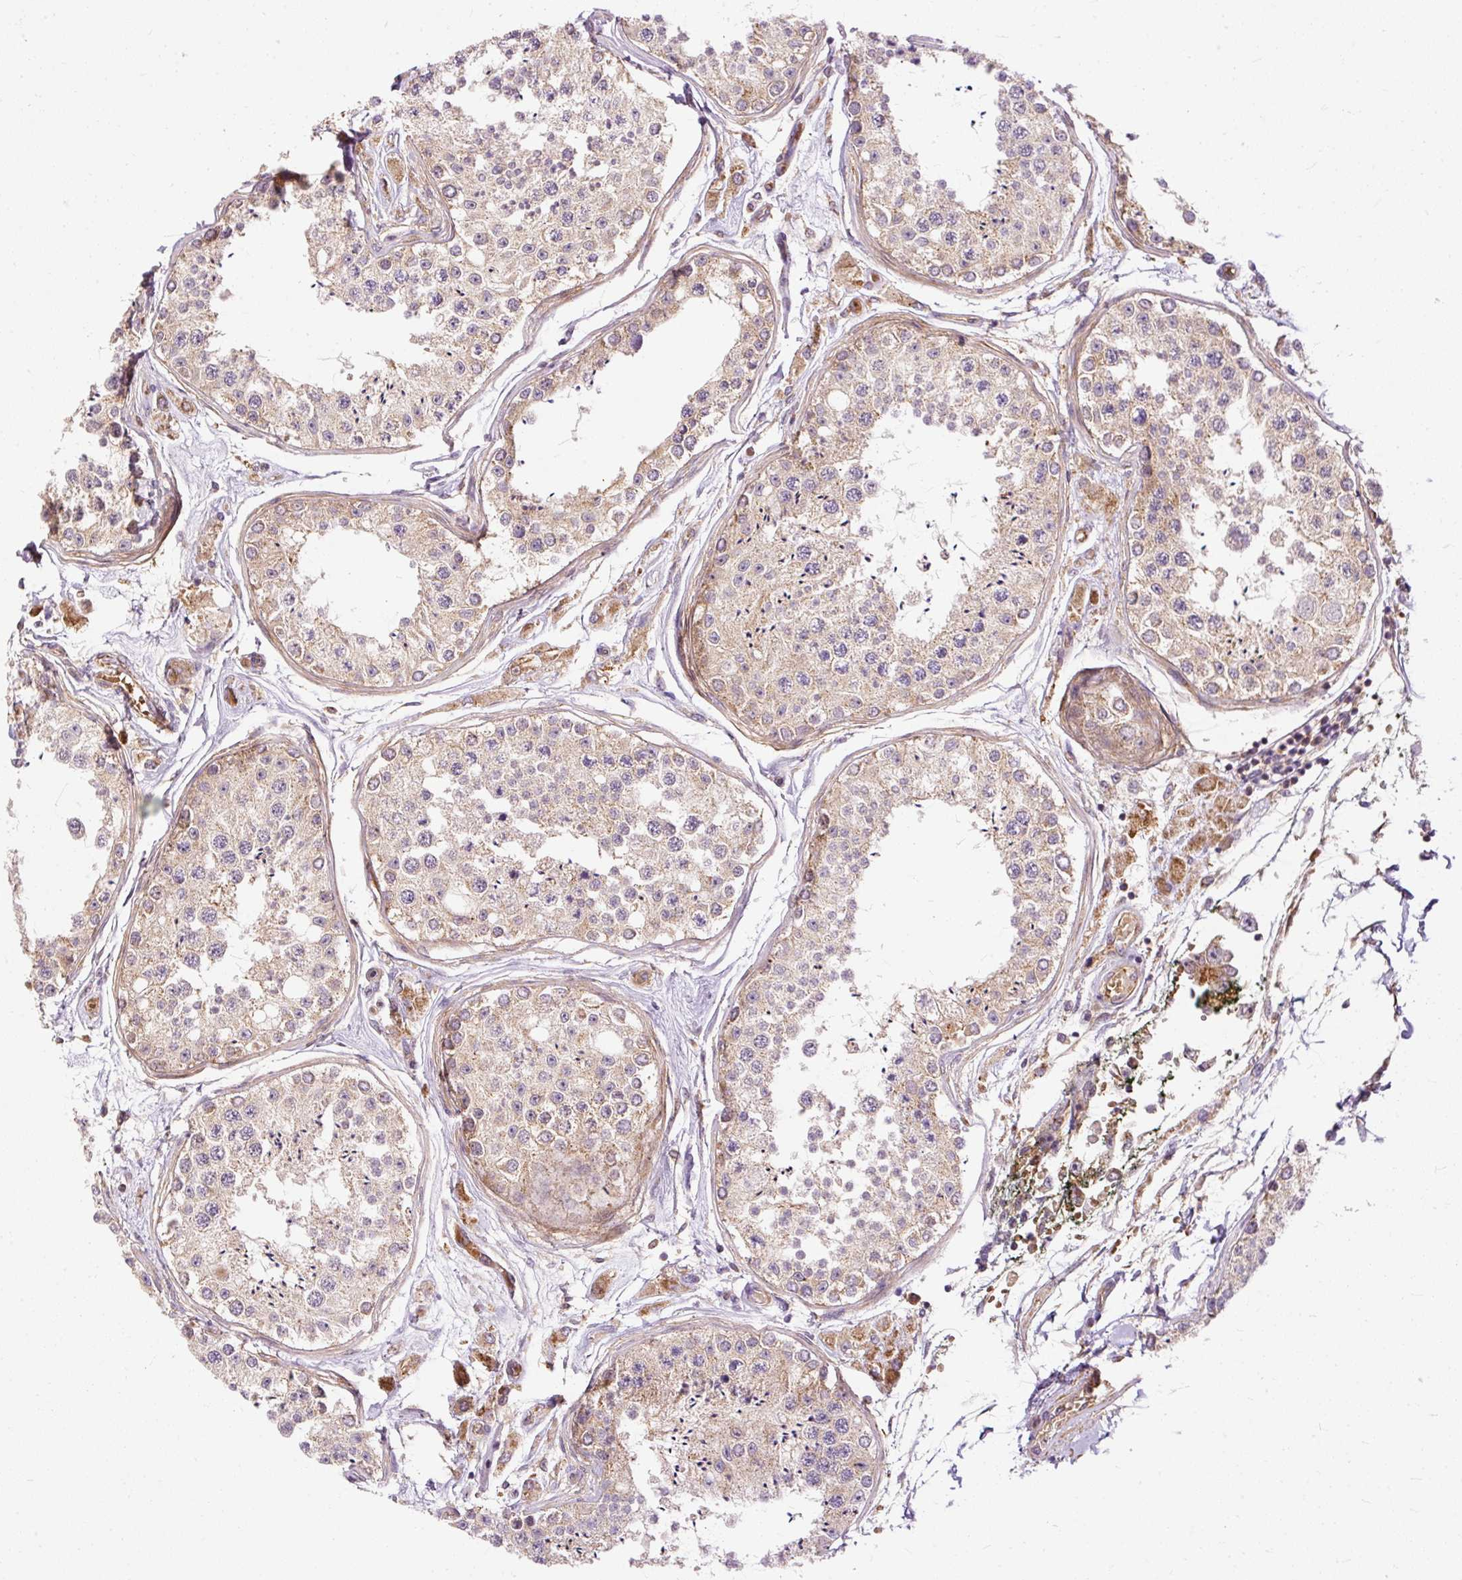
{"staining": {"intensity": "weak", "quantity": "25%-75%", "location": "cytoplasmic/membranous"}, "tissue": "testis", "cell_type": "Cells in seminiferous ducts", "image_type": "normal", "snomed": [{"axis": "morphology", "description": "Normal tissue, NOS"}, {"axis": "topography", "description": "Testis"}], "caption": "About 25%-75% of cells in seminiferous ducts in benign testis show weak cytoplasmic/membranous protein staining as visualized by brown immunohistochemical staining.", "gene": "RIPOR3", "patient": {"sex": "male", "age": 25}}